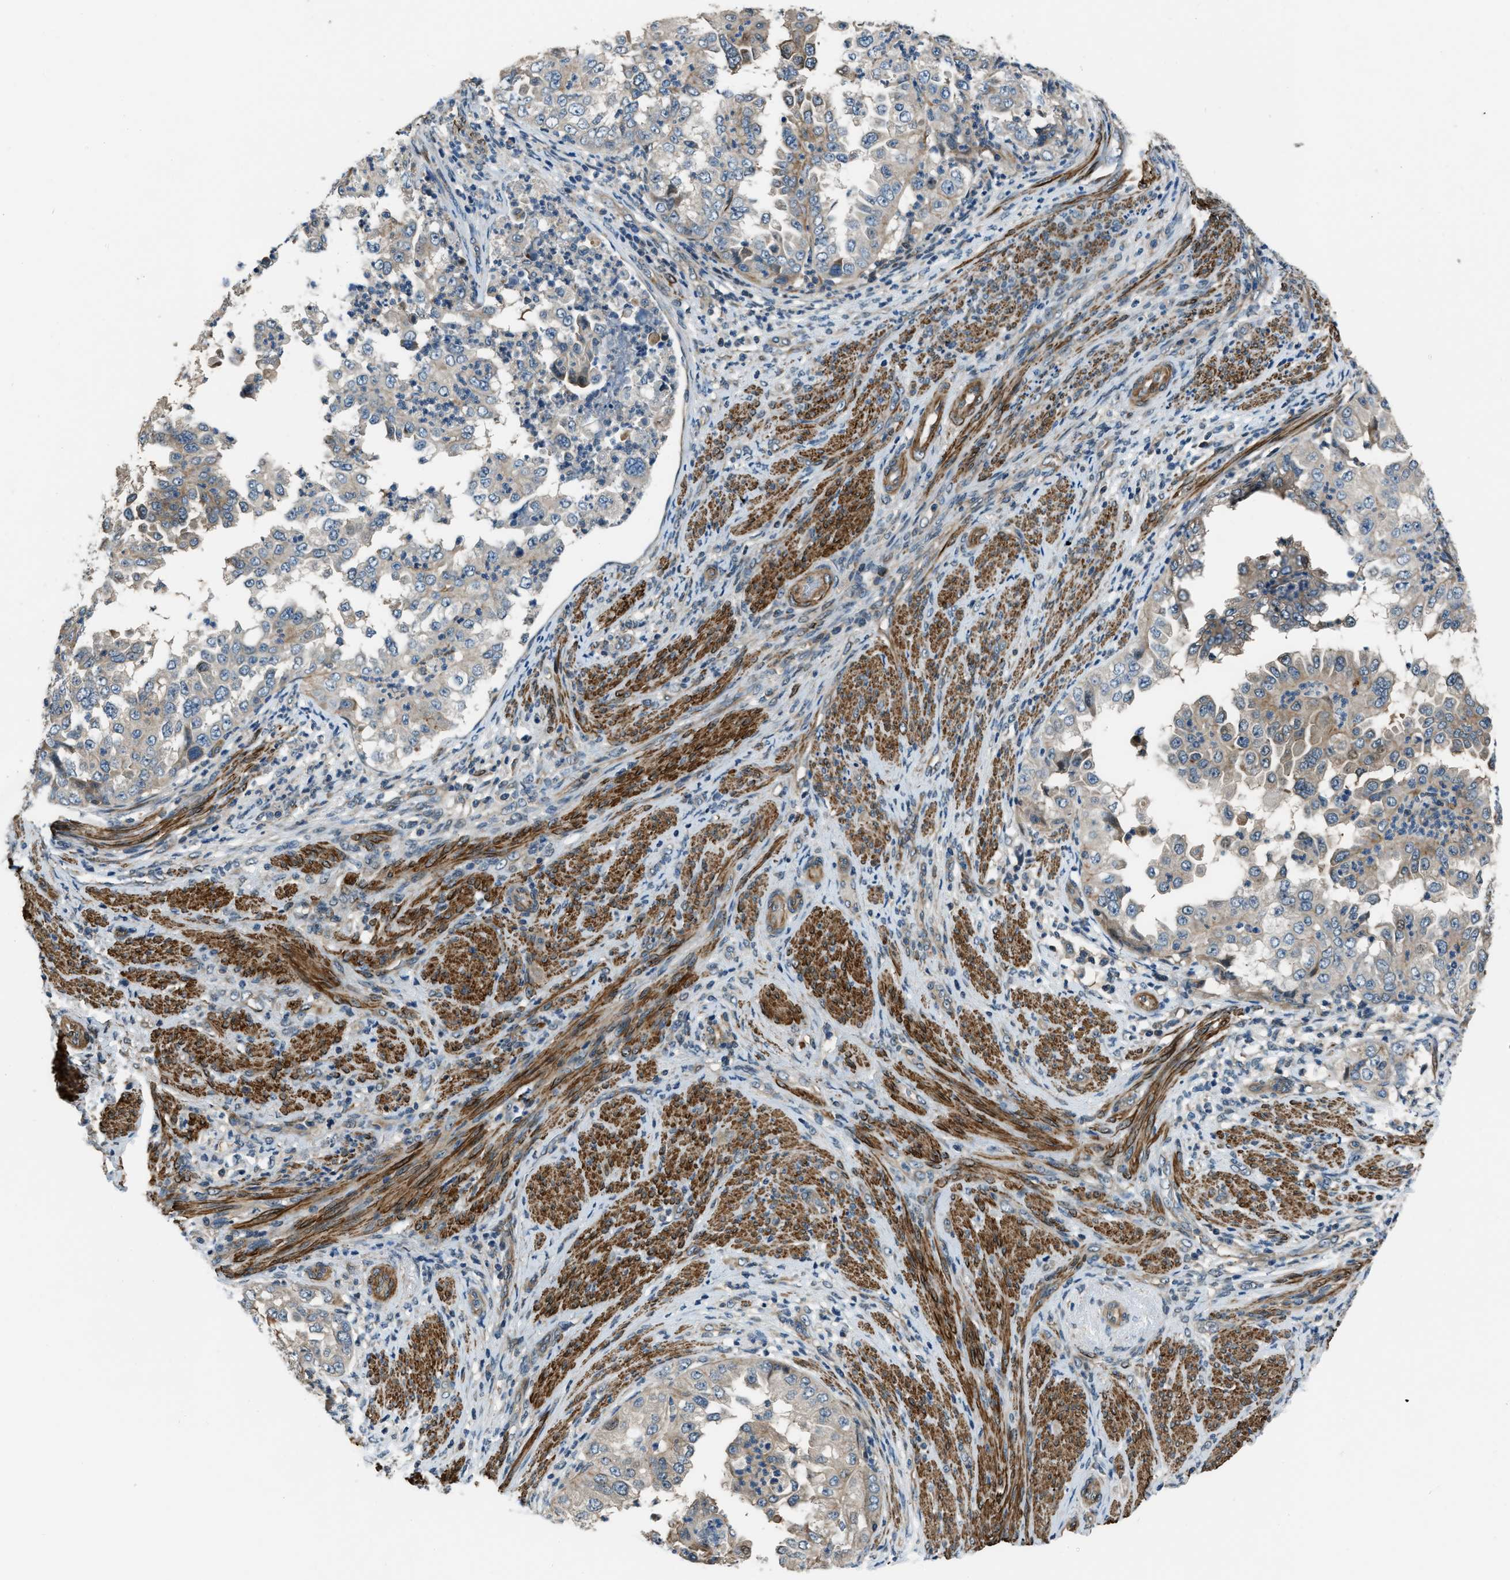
{"staining": {"intensity": "moderate", "quantity": "<25%", "location": "cytoplasmic/membranous"}, "tissue": "endometrial cancer", "cell_type": "Tumor cells", "image_type": "cancer", "snomed": [{"axis": "morphology", "description": "Adenocarcinoma, NOS"}, {"axis": "topography", "description": "Endometrium"}], "caption": "High-magnification brightfield microscopy of endometrial adenocarcinoma stained with DAB (3,3'-diaminobenzidine) (brown) and counterstained with hematoxylin (blue). tumor cells exhibit moderate cytoplasmic/membranous expression is seen in about<25% of cells. (Stains: DAB (3,3'-diaminobenzidine) in brown, nuclei in blue, Microscopy: brightfield microscopy at high magnification).", "gene": "NUDCD3", "patient": {"sex": "female", "age": 85}}